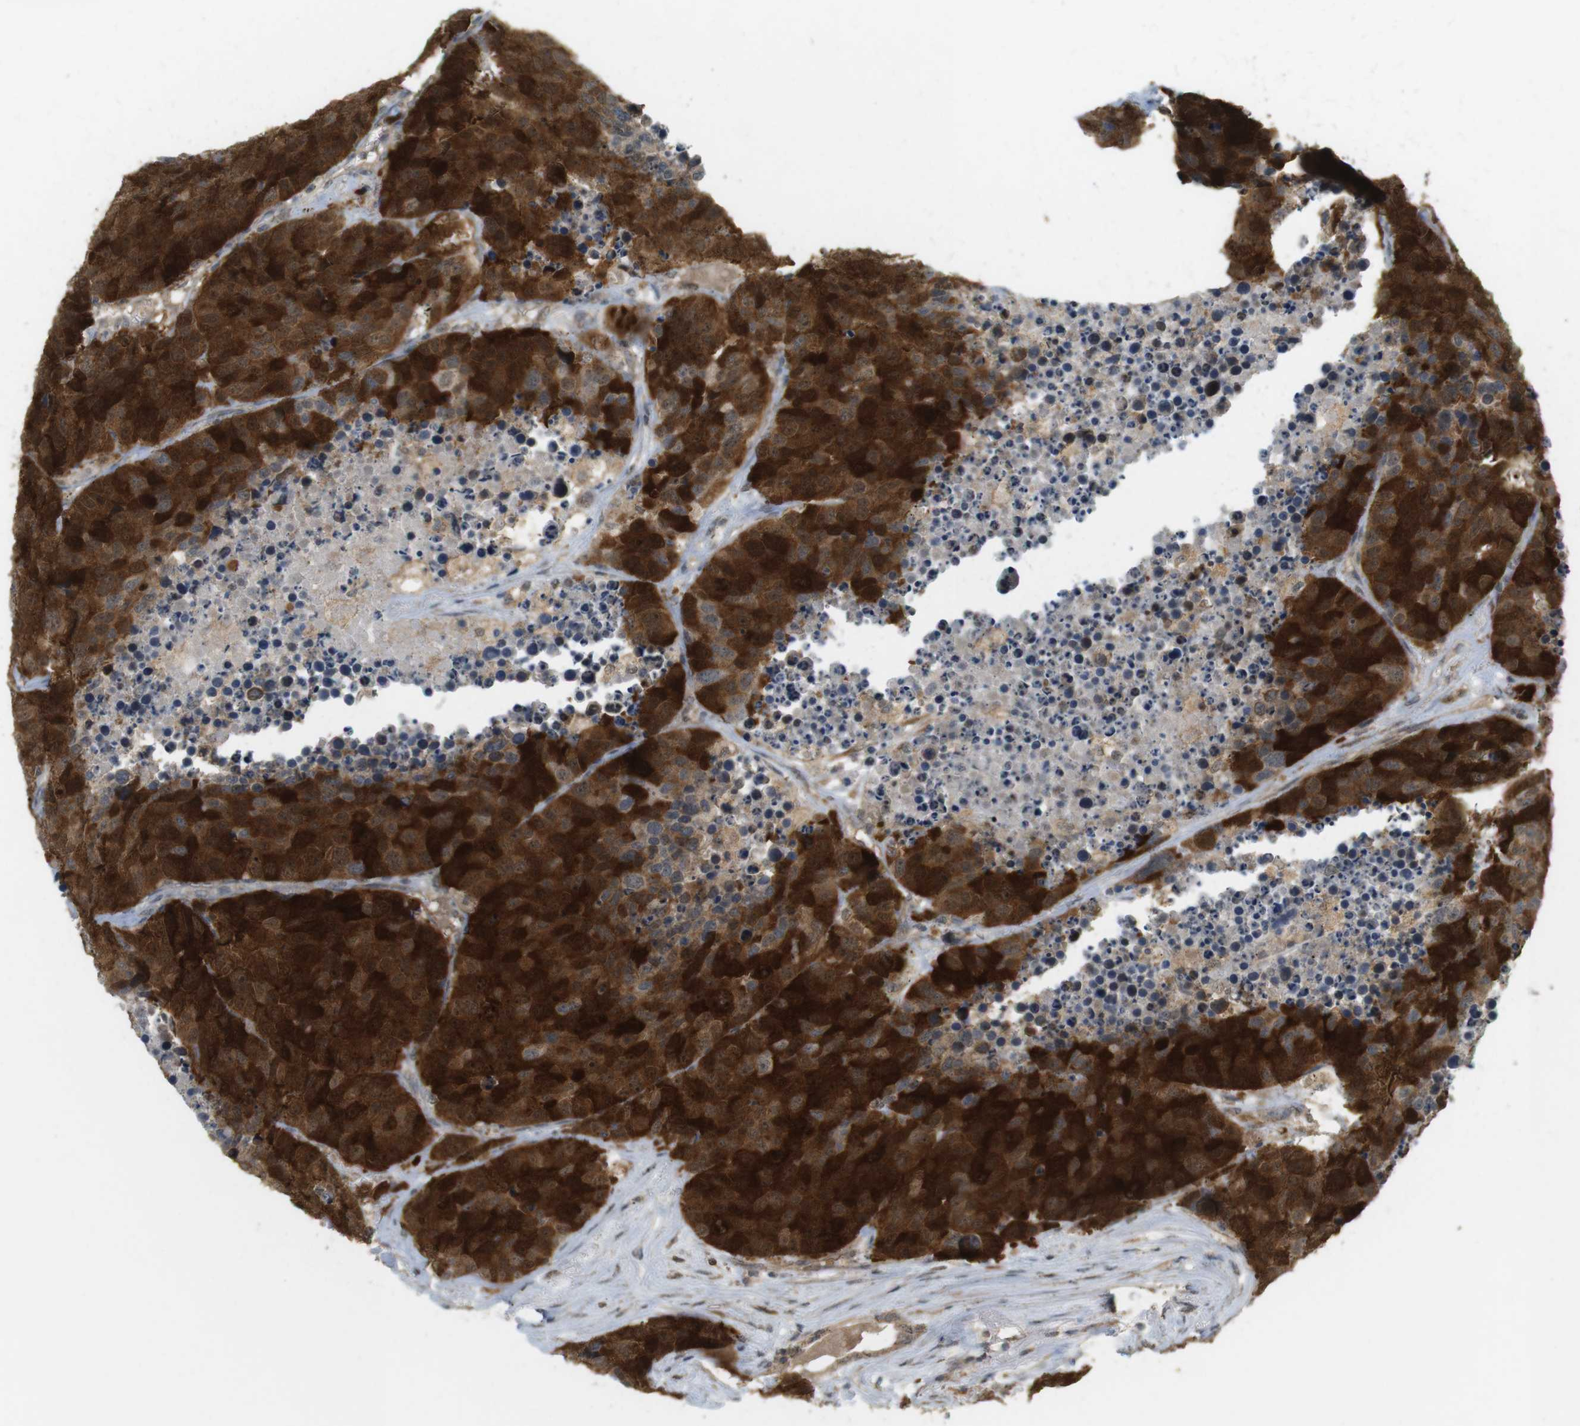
{"staining": {"intensity": "strong", "quantity": ">75%", "location": "cytoplasmic/membranous"}, "tissue": "carcinoid", "cell_type": "Tumor cells", "image_type": "cancer", "snomed": [{"axis": "morphology", "description": "Carcinoid, malignant, NOS"}, {"axis": "topography", "description": "Lung"}], "caption": "Malignant carcinoid tissue reveals strong cytoplasmic/membranous staining in about >75% of tumor cells, visualized by immunohistochemistry.", "gene": "TTK", "patient": {"sex": "male", "age": 60}}